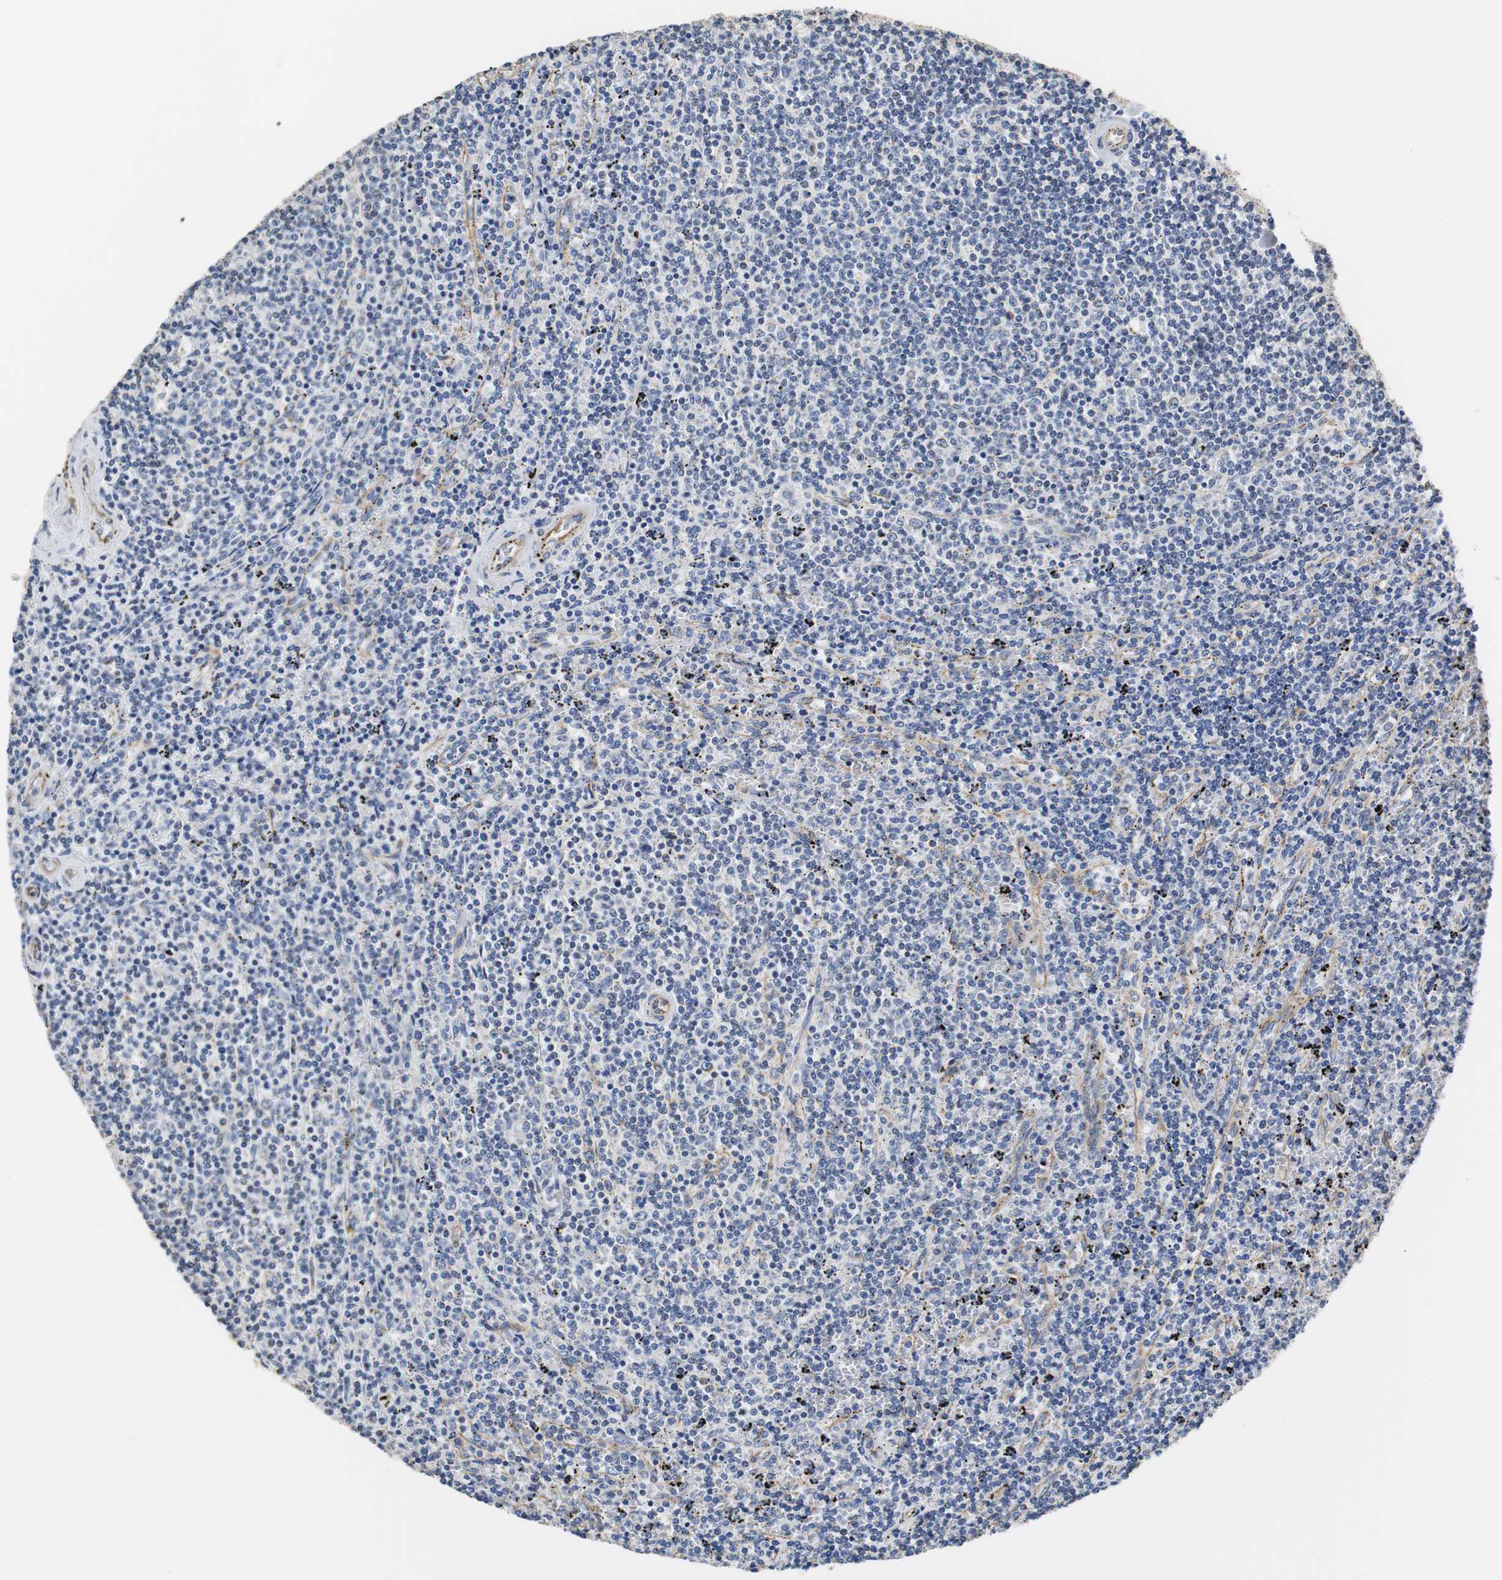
{"staining": {"intensity": "negative", "quantity": "none", "location": "none"}, "tissue": "lymphoma", "cell_type": "Tumor cells", "image_type": "cancer", "snomed": [{"axis": "morphology", "description": "Malignant lymphoma, non-Hodgkin's type, Low grade"}, {"axis": "topography", "description": "Spleen"}], "caption": "Immunohistochemistry (IHC) micrograph of neoplastic tissue: malignant lymphoma, non-Hodgkin's type (low-grade) stained with DAB demonstrates no significant protein staining in tumor cells.", "gene": "PCK1", "patient": {"sex": "female", "age": 50}}